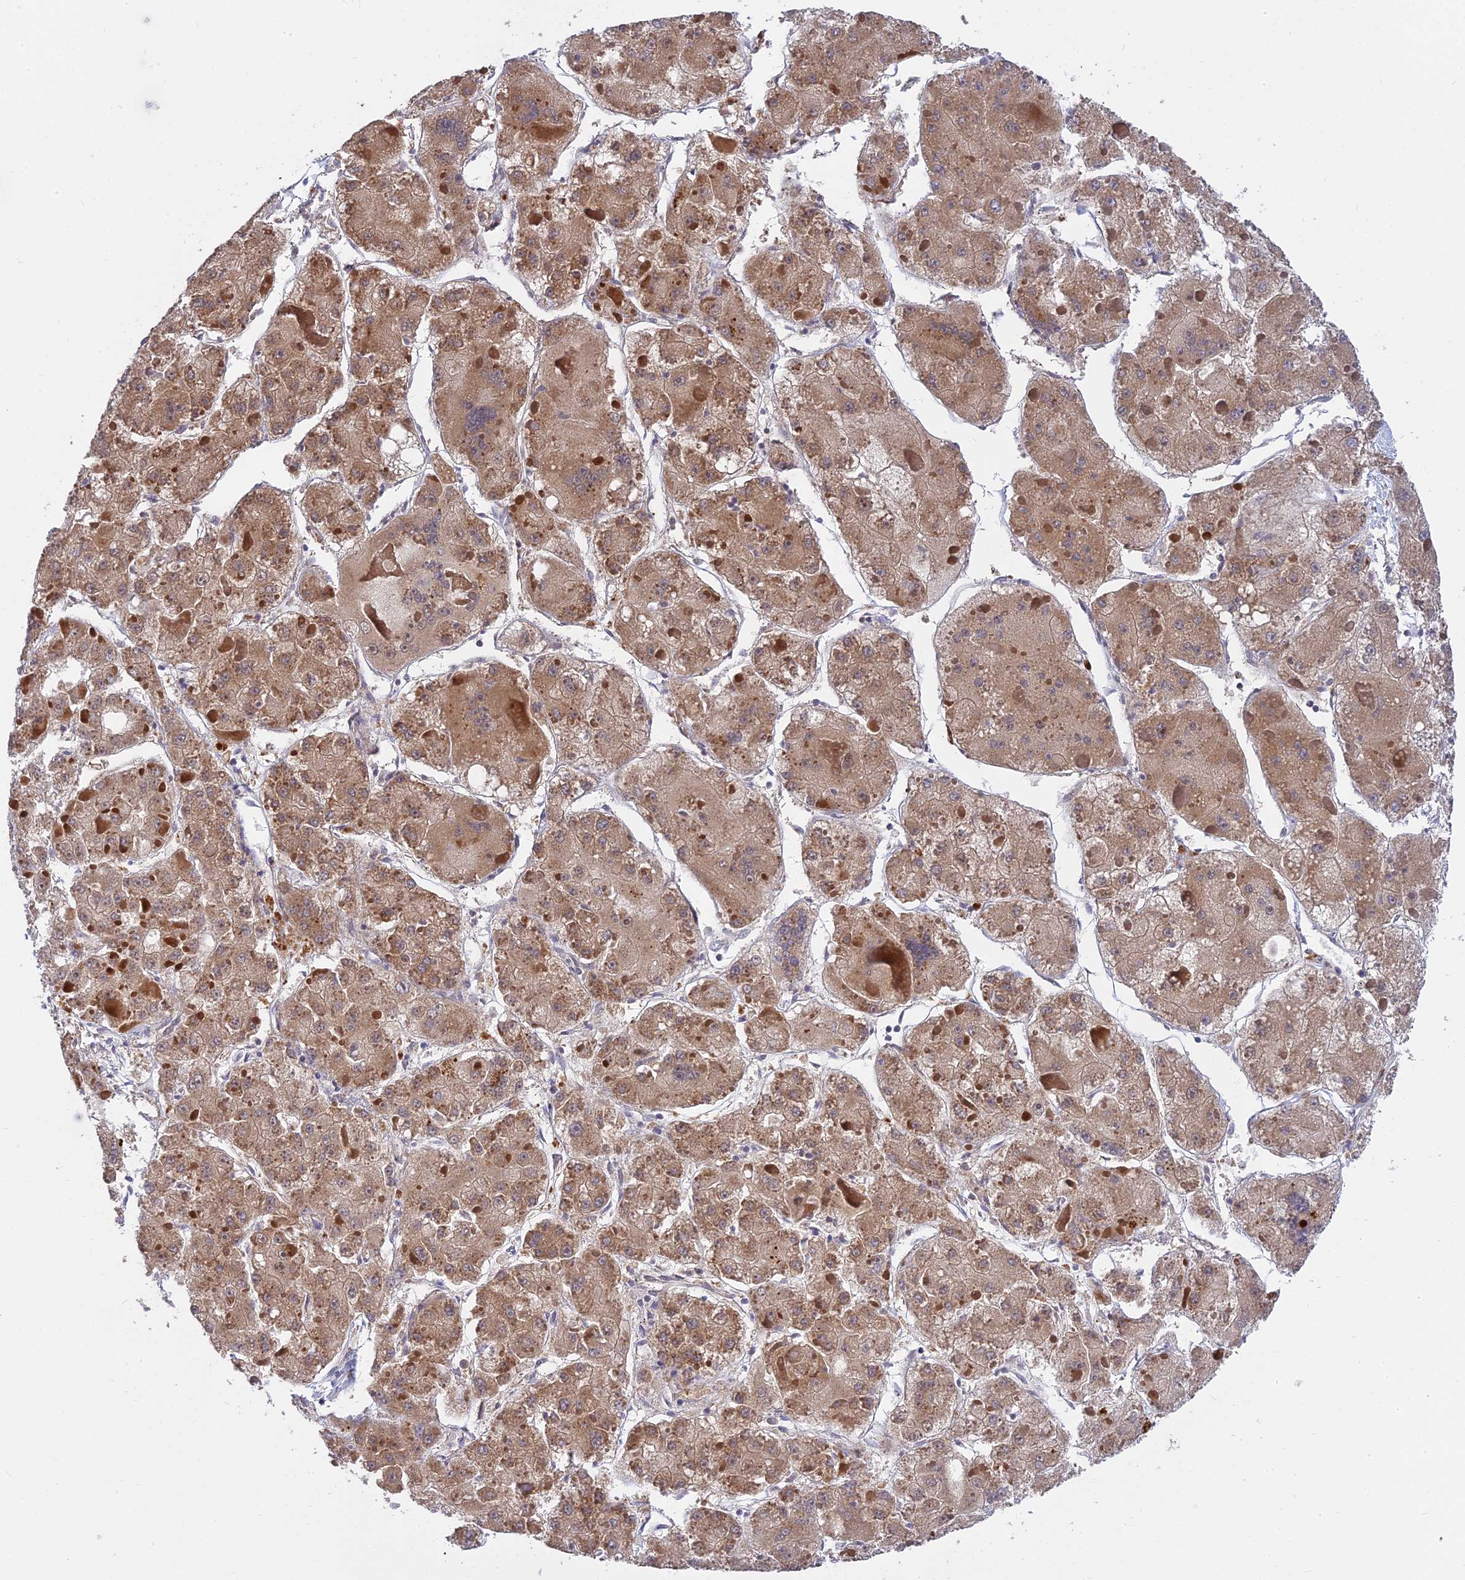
{"staining": {"intensity": "moderate", "quantity": ">75%", "location": "cytoplasmic/membranous"}, "tissue": "liver cancer", "cell_type": "Tumor cells", "image_type": "cancer", "snomed": [{"axis": "morphology", "description": "Carcinoma, Hepatocellular, NOS"}, {"axis": "topography", "description": "Liver"}], "caption": "IHC of human hepatocellular carcinoma (liver) shows medium levels of moderate cytoplasmic/membranous positivity in about >75% of tumor cells.", "gene": "IL21R", "patient": {"sex": "female", "age": 73}}